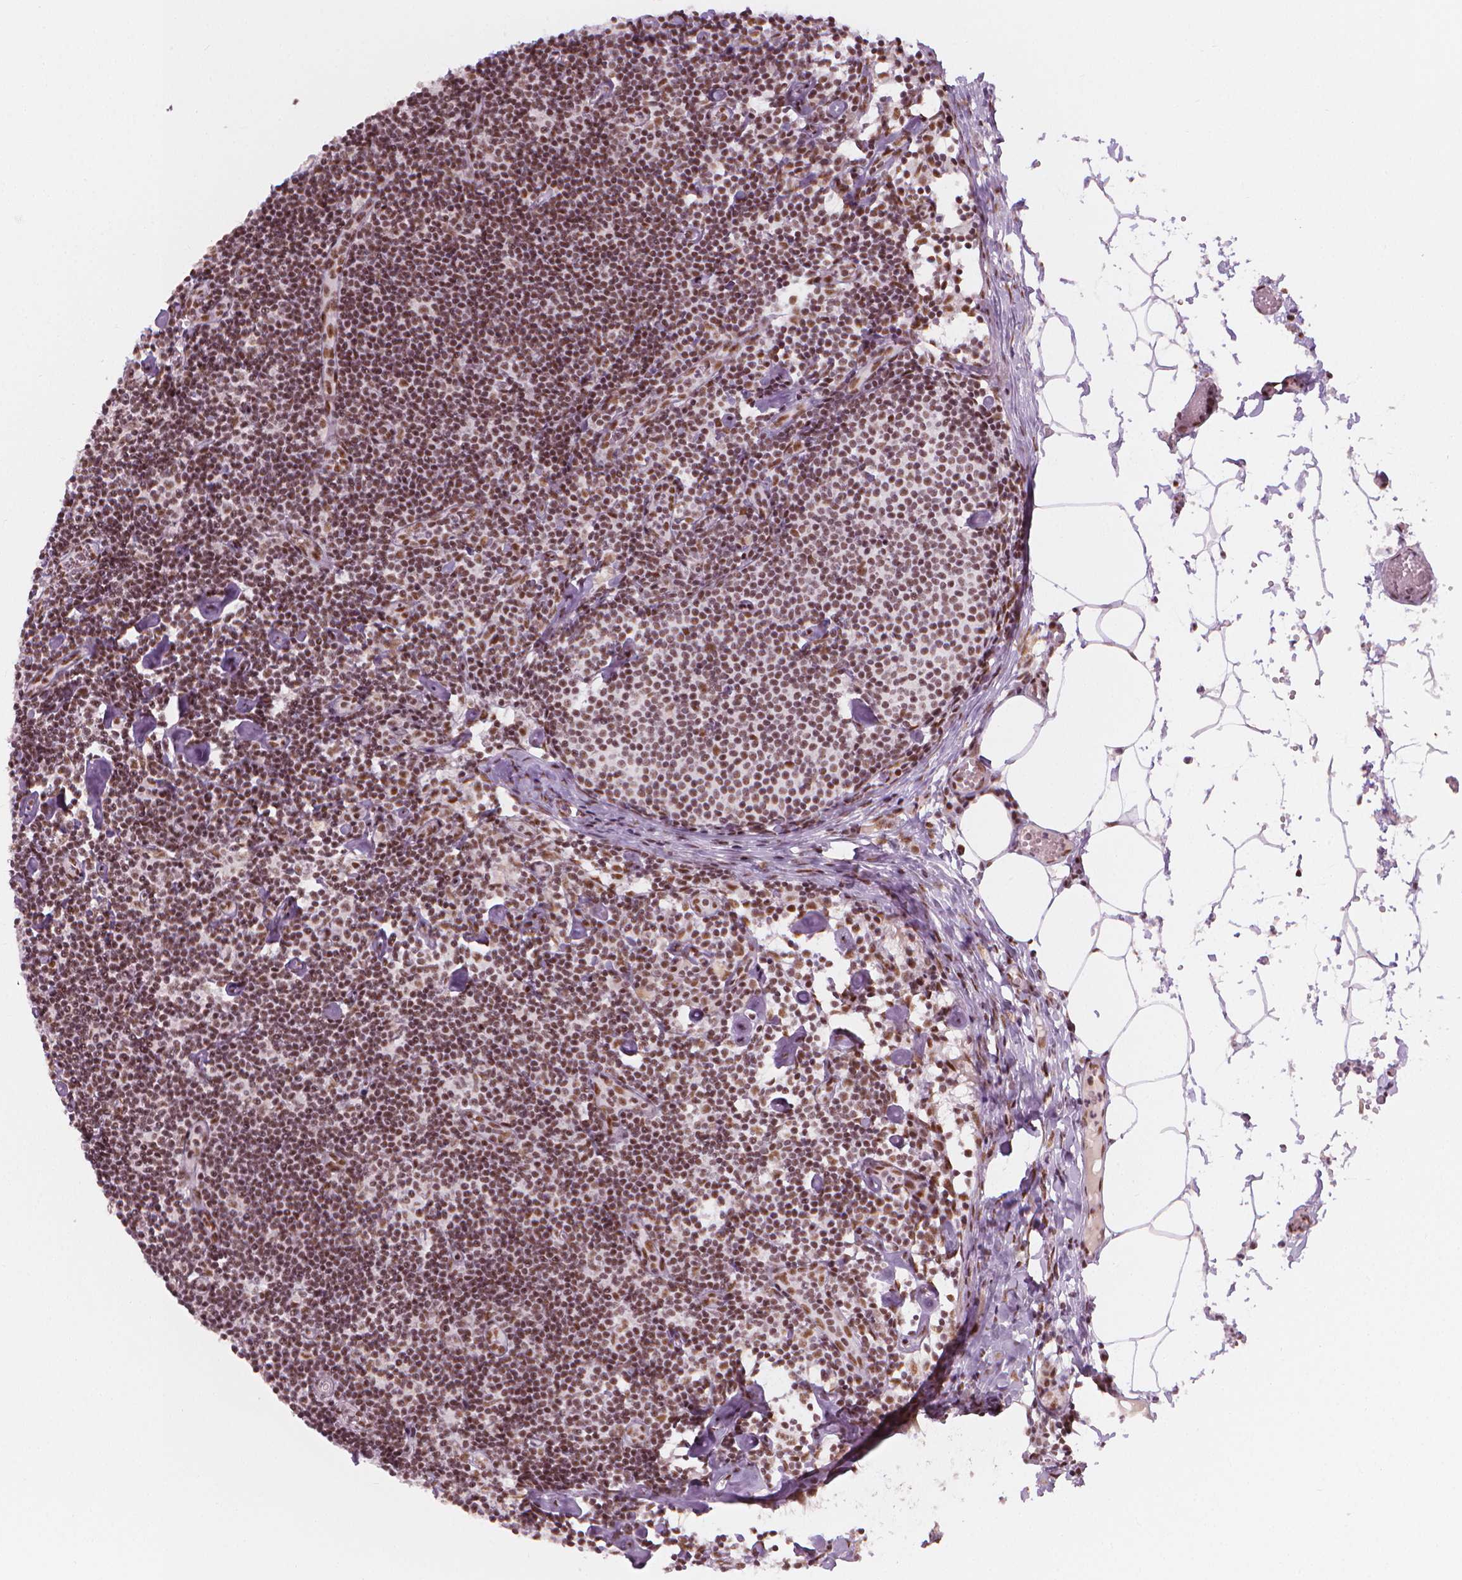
{"staining": {"intensity": "moderate", "quantity": ">75%", "location": "nuclear"}, "tissue": "lymph node", "cell_type": "Germinal center cells", "image_type": "normal", "snomed": [{"axis": "morphology", "description": "Normal tissue, NOS"}, {"axis": "topography", "description": "Lymph node"}], "caption": "Lymph node stained with DAB (3,3'-diaminobenzidine) immunohistochemistry reveals medium levels of moderate nuclear staining in approximately >75% of germinal center cells.", "gene": "ELF2", "patient": {"sex": "female", "age": 42}}